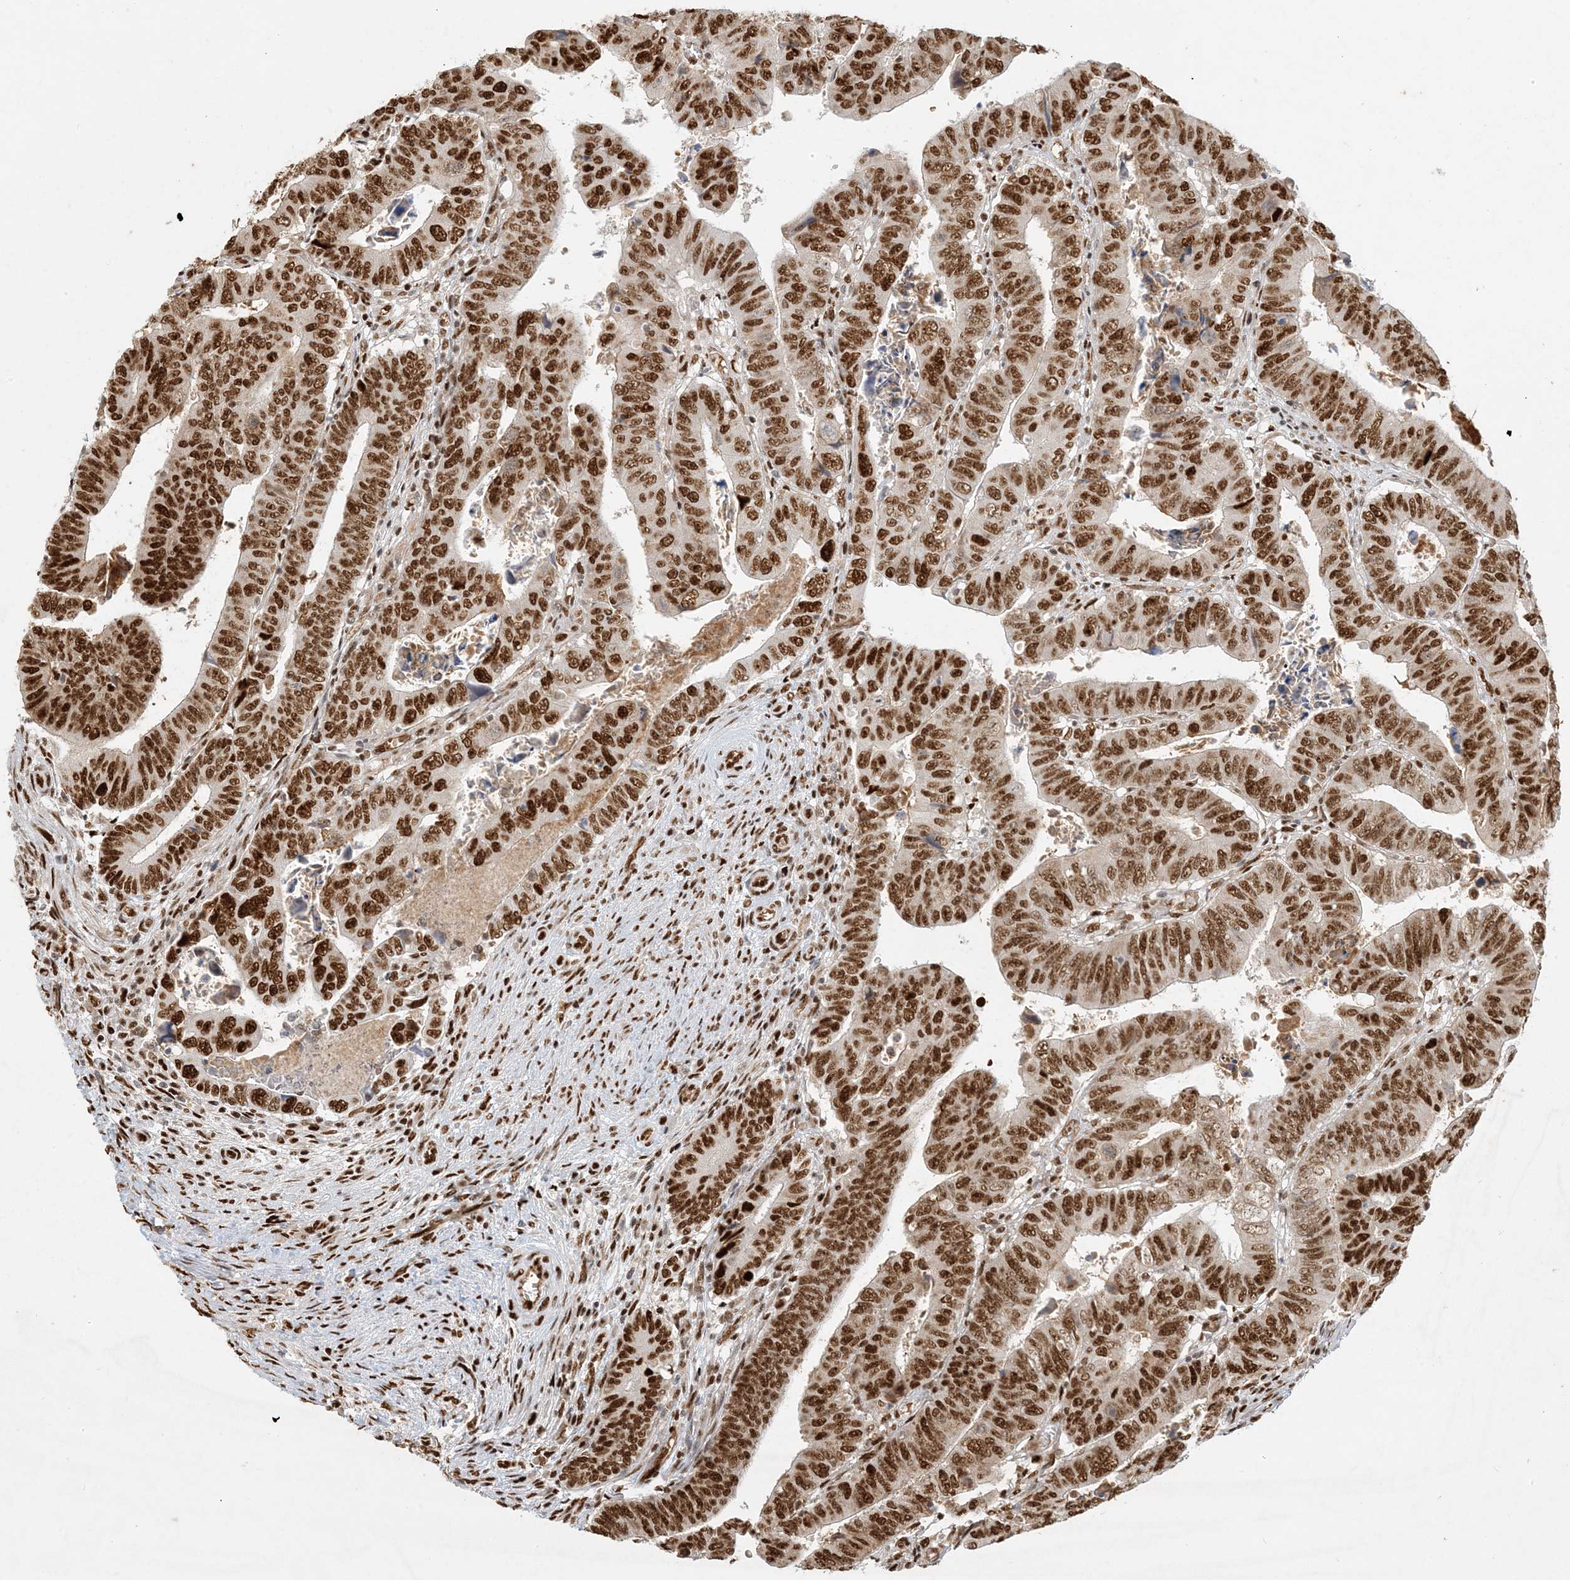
{"staining": {"intensity": "strong", "quantity": ">75%", "location": "nuclear"}, "tissue": "colorectal cancer", "cell_type": "Tumor cells", "image_type": "cancer", "snomed": [{"axis": "morphology", "description": "Normal tissue, NOS"}, {"axis": "morphology", "description": "Adenocarcinoma, NOS"}, {"axis": "topography", "description": "Rectum"}], "caption": "Colorectal adenocarcinoma stained for a protein displays strong nuclear positivity in tumor cells.", "gene": "CKS2", "patient": {"sex": "female", "age": 65}}